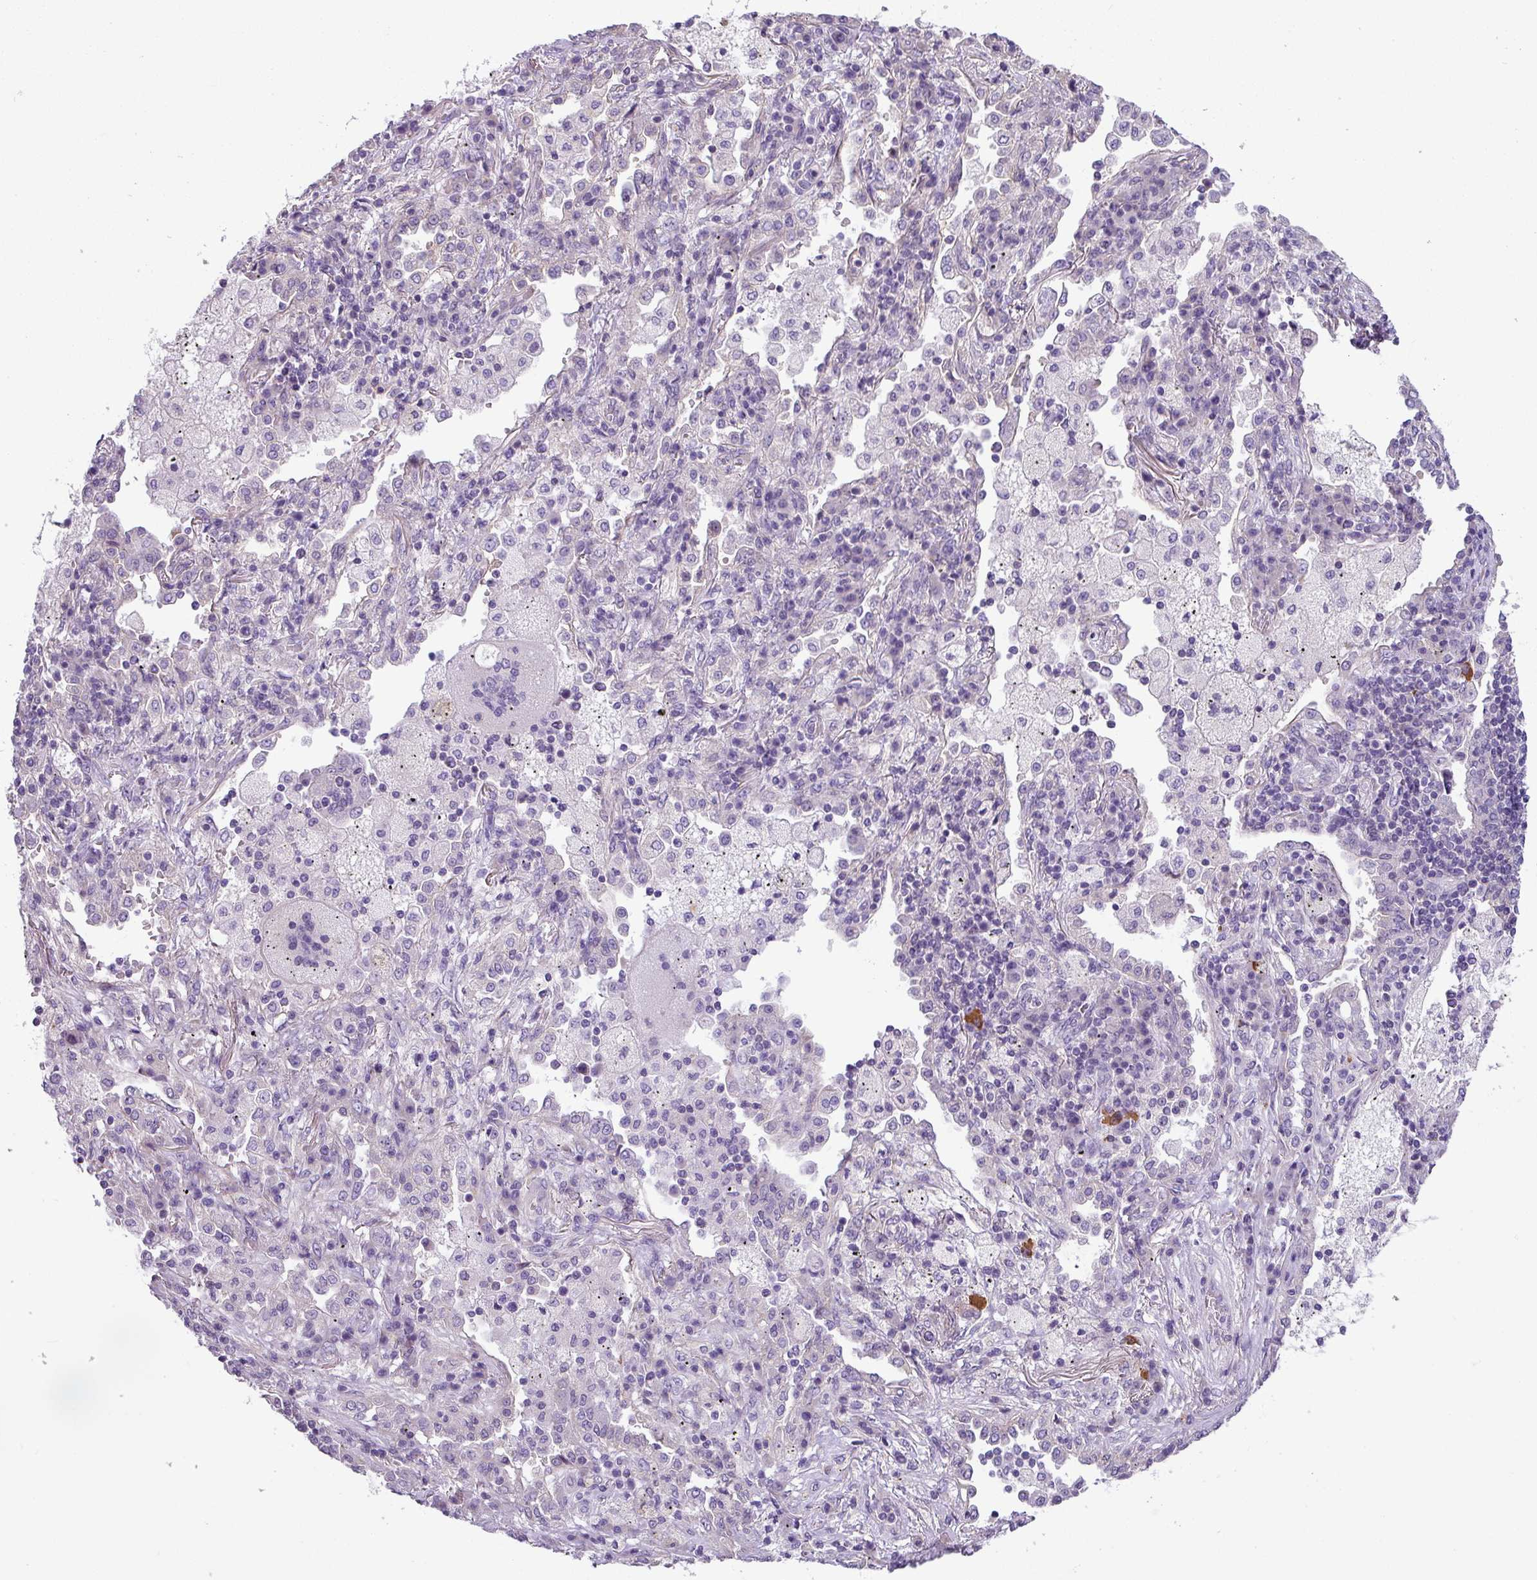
{"staining": {"intensity": "negative", "quantity": "none", "location": "none"}, "tissue": "lung cancer", "cell_type": "Tumor cells", "image_type": "cancer", "snomed": [{"axis": "morphology", "description": "Squamous cell carcinoma, NOS"}, {"axis": "topography", "description": "Lung"}], "caption": "Human lung cancer stained for a protein using IHC shows no positivity in tumor cells.", "gene": "PALS2", "patient": {"sex": "female", "age": 63}}